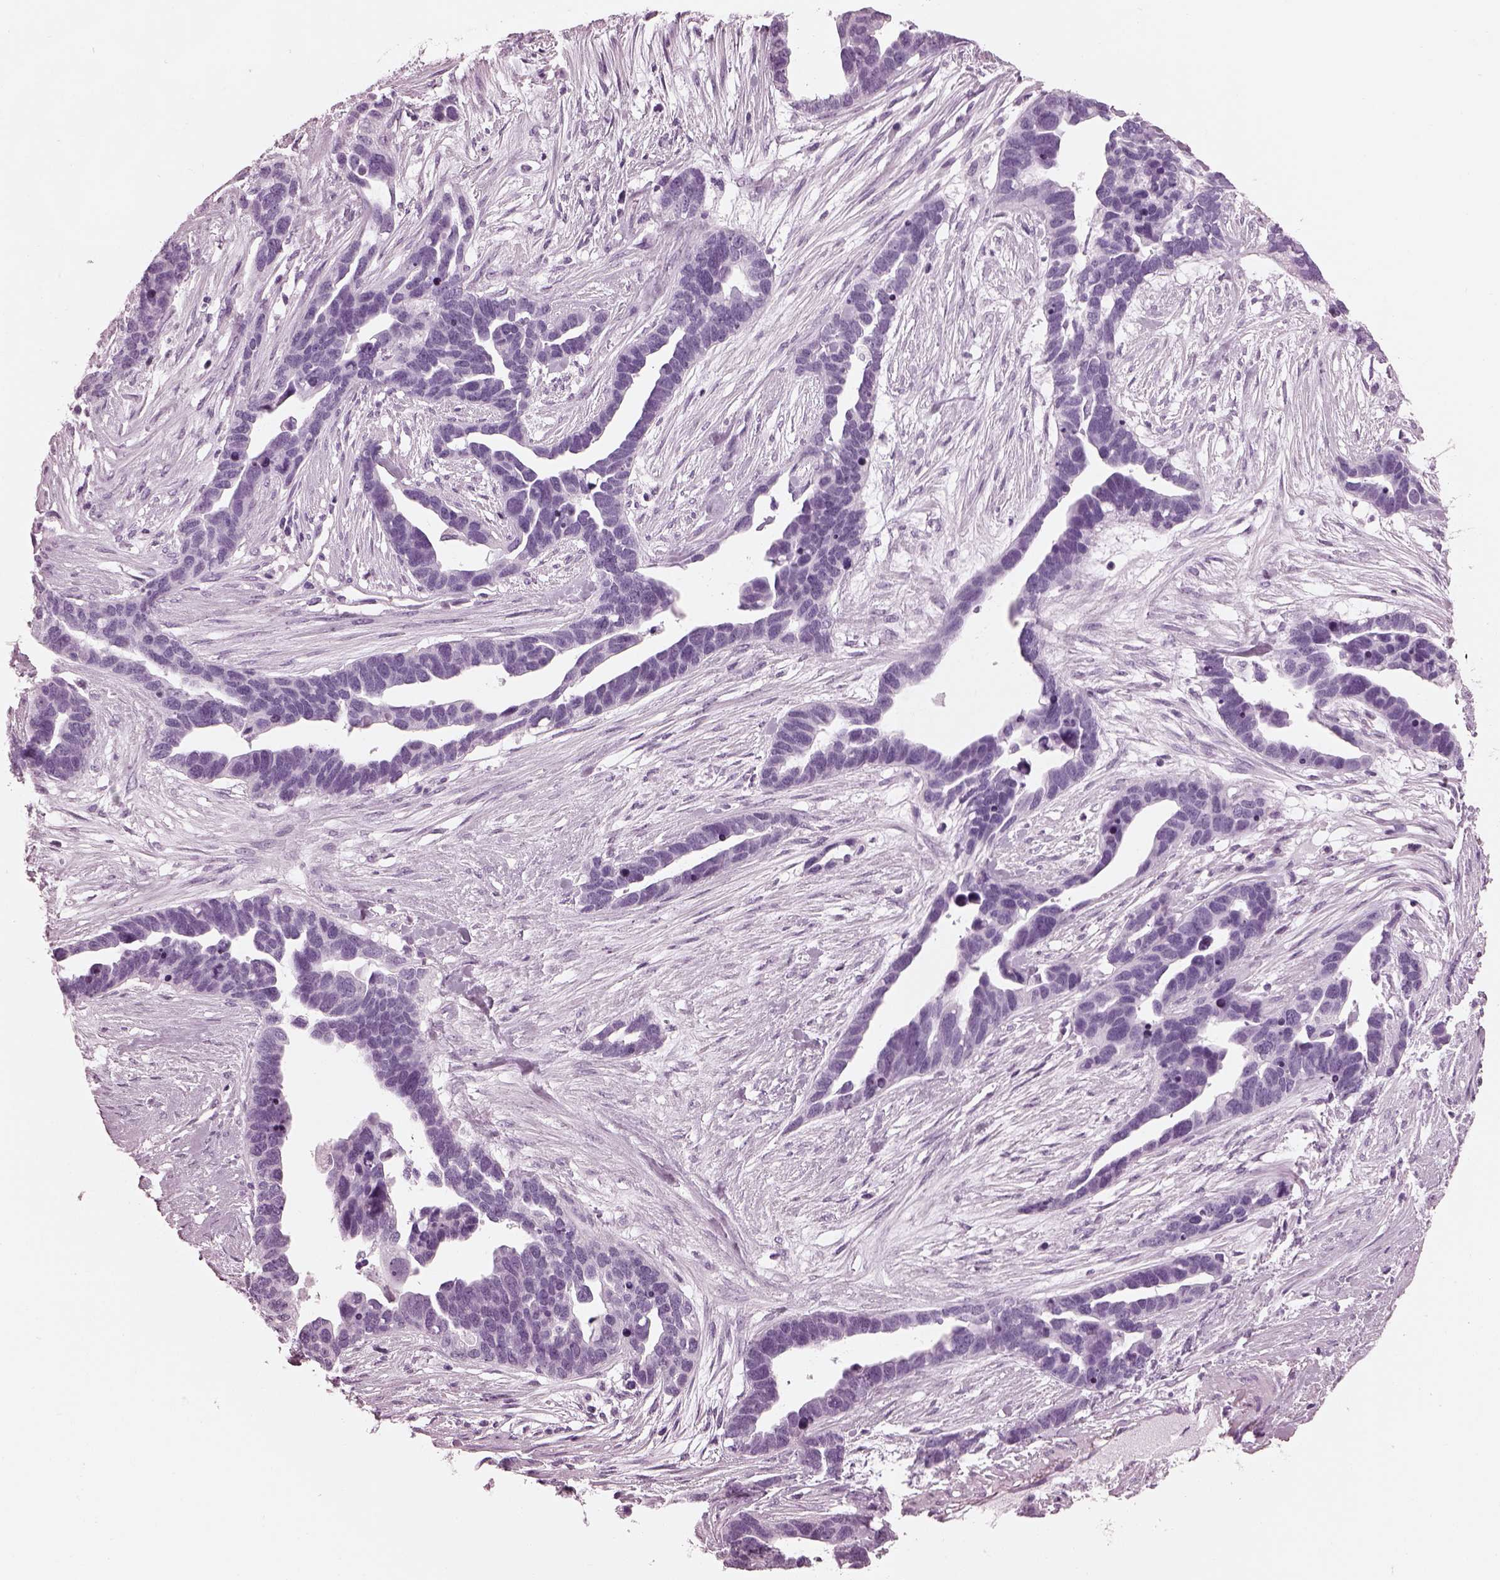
{"staining": {"intensity": "negative", "quantity": "none", "location": "none"}, "tissue": "ovarian cancer", "cell_type": "Tumor cells", "image_type": "cancer", "snomed": [{"axis": "morphology", "description": "Cystadenocarcinoma, serous, NOS"}, {"axis": "topography", "description": "Ovary"}], "caption": "High power microscopy image of an IHC histopathology image of ovarian cancer (serous cystadenocarcinoma), revealing no significant expression in tumor cells. (DAB (3,3'-diaminobenzidine) immunohistochemistry with hematoxylin counter stain).", "gene": "TCHHL1", "patient": {"sex": "female", "age": 54}}